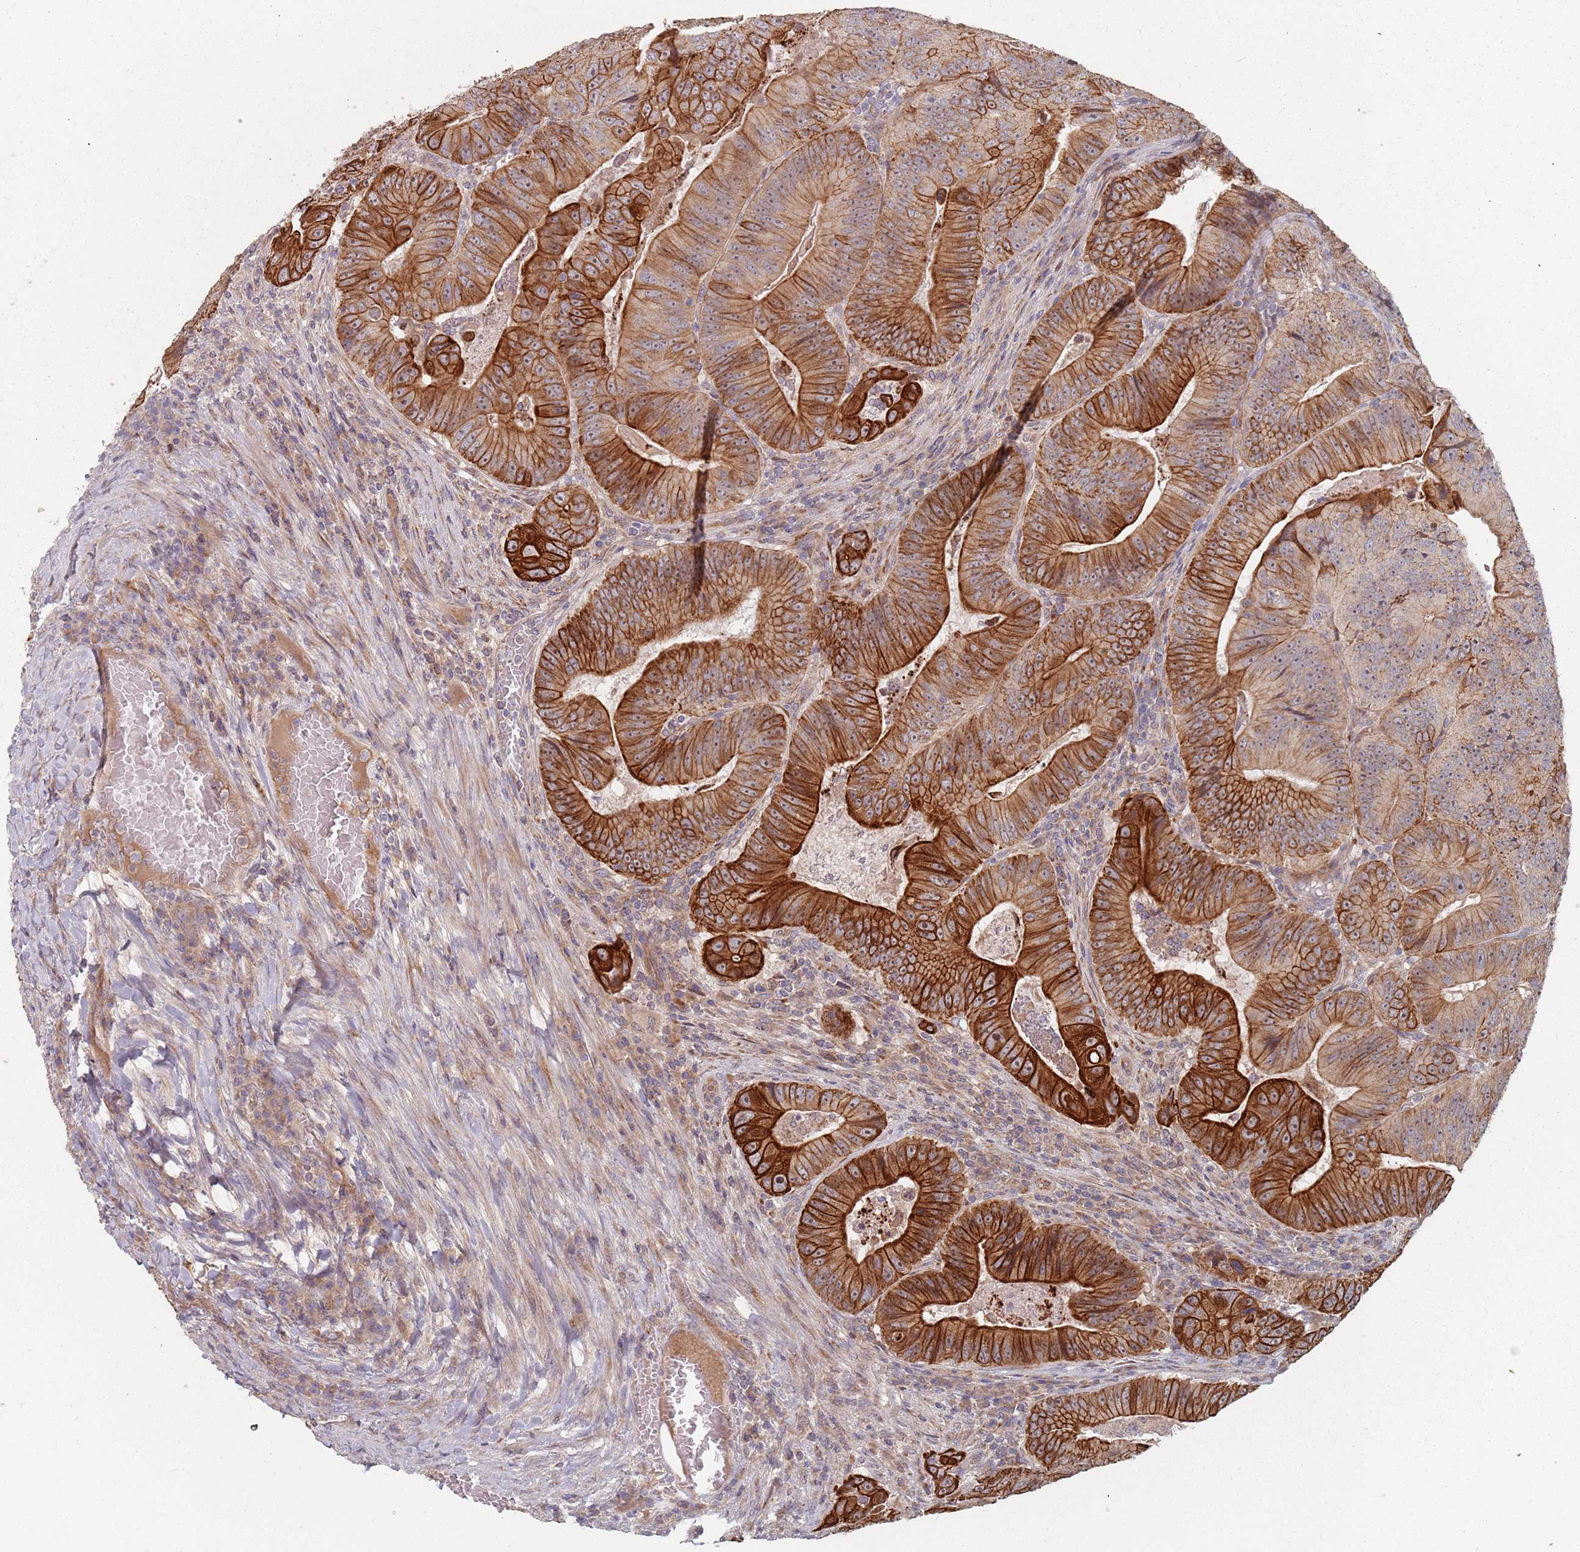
{"staining": {"intensity": "strong", "quantity": ">75%", "location": "cytoplasmic/membranous"}, "tissue": "colorectal cancer", "cell_type": "Tumor cells", "image_type": "cancer", "snomed": [{"axis": "morphology", "description": "Adenocarcinoma, NOS"}, {"axis": "topography", "description": "Colon"}], "caption": "DAB immunohistochemical staining of human colorectal adenocarcinoma exhibits strong cytoplasmic/membranous protein expression in about >75% of tumor cells. The protein of interest is stained brown, and the nuclei are stained in blue (DAB IHC with brightfield microscopy, high magnification).", "gene": "ADAL", "patient": {"sex": "female", "age": 86}}